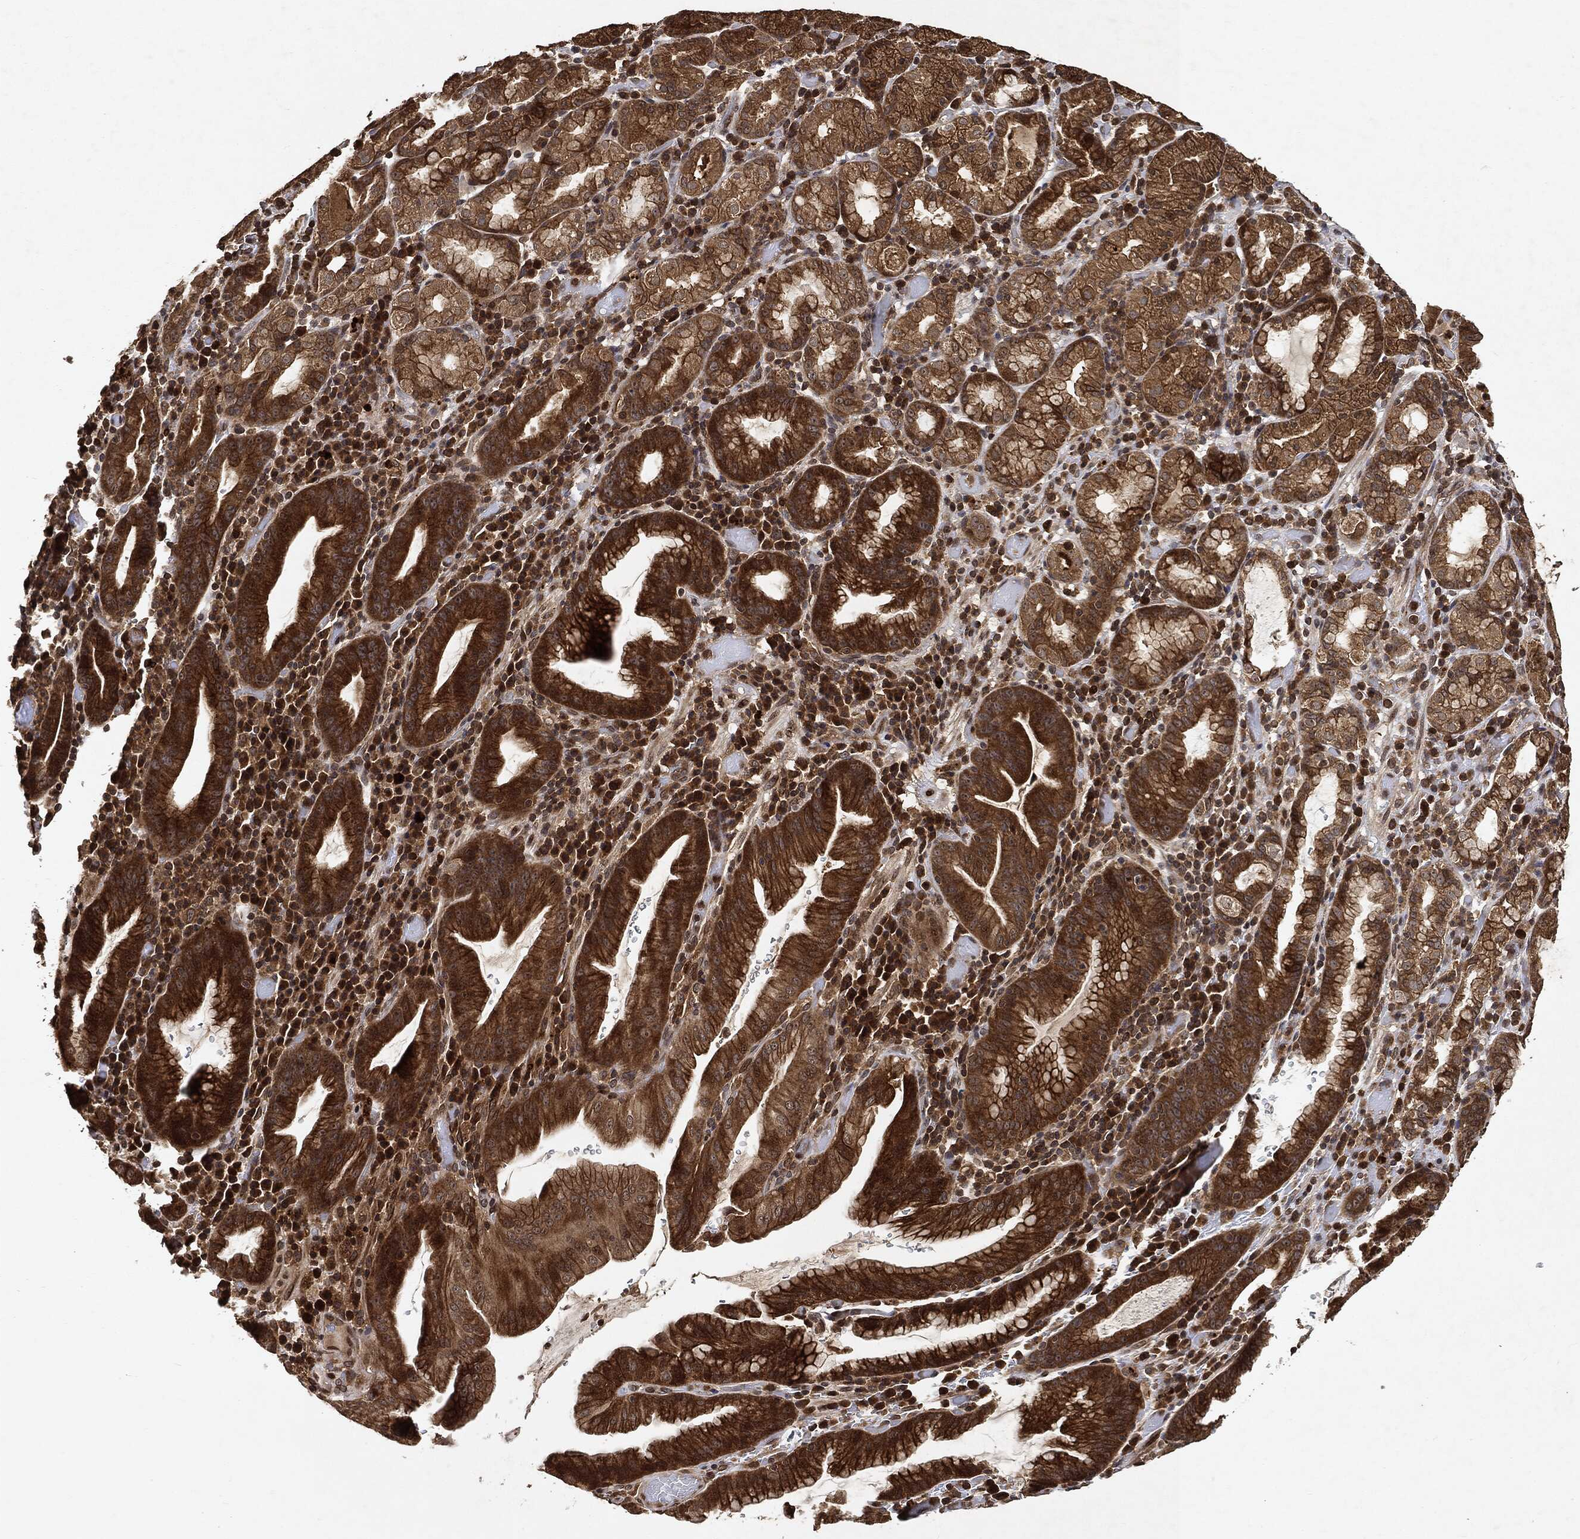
{"staining": {"intensity": "strong", "quantity": ">75%", "location": "cytoplasmic/membranous"}, "tissue": "stomach cancer", "cell_type": "Tumor cells", "image_type": "cancer", "snomed": [{"axis": "morphology", "description": "Adenocarcinoma, NOS"}, {"axis": "topography", "description": "Stomach"}], "caption": "Immunohistochemical staining of human stomach cancer (adenocarcinoma) demonstrates strong cytoplasmic/membranous protein staining in approximately >75% of tumor cells. The staining is performed using DAB (3,3'-diaminobenzidine) brown chromogen to label protein expression. The nuclei are counter-stained blue using hematoxylin.", "gene": "ZNF226", "patient": {"sex": "male", "age": 79}}